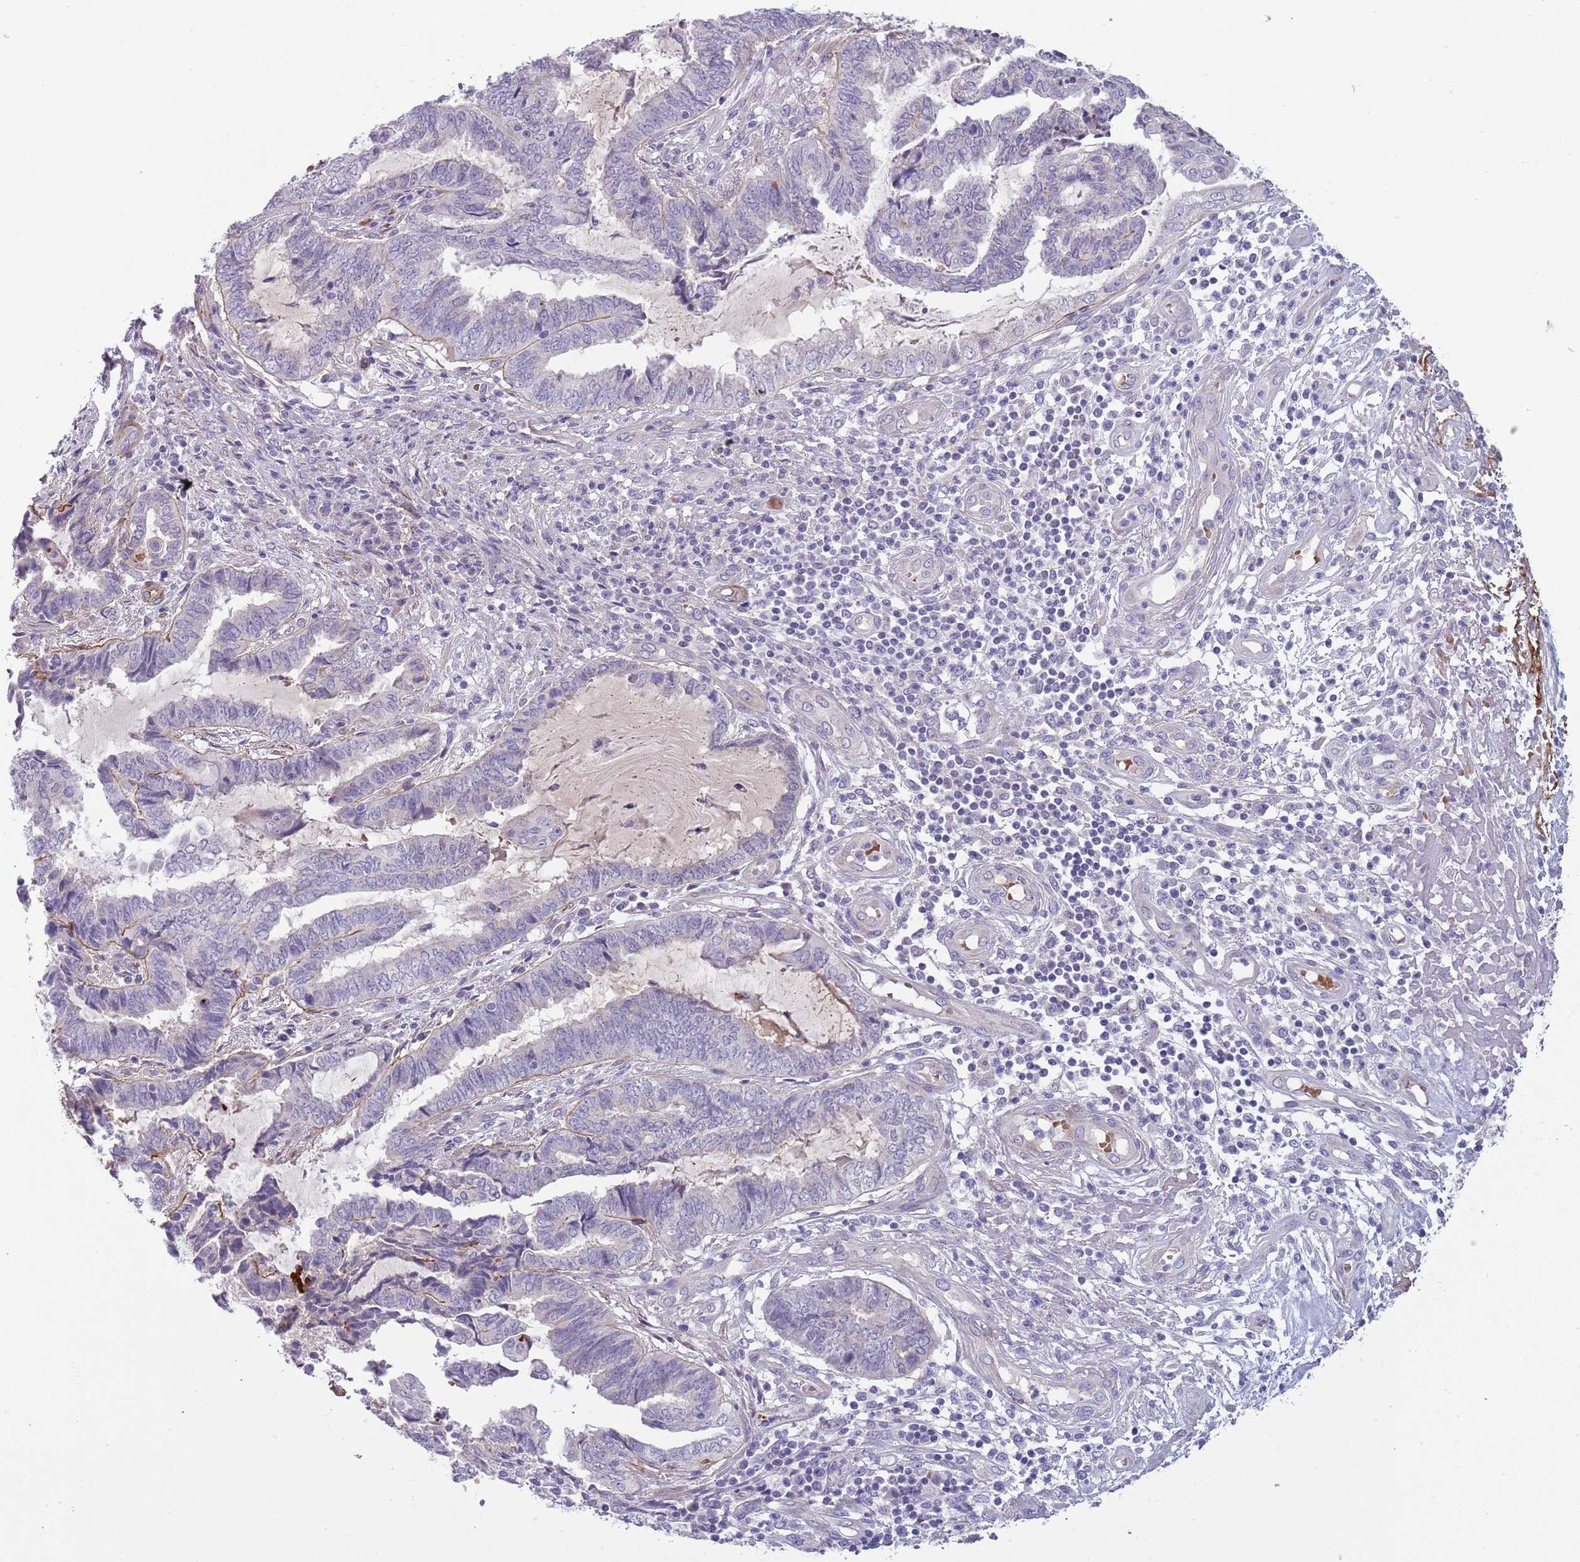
{"staining": {"intensity": "negative", "quantity": "none", "location": "none"}, "tissue": "endometrial cancer", "cell_type": "Tumor cells", "image_type": "cancer", "snomed": [{"axis": "morphology", "description": "Adenocarcinoma, NOS"}, {"axis": "topography", "description": "Uterus"}, {"axis": "topography", "description": "Endometrium"}], "caption": "The immunohistochemistry photomicrograph has no significant staining in tumor cells of endometrial cancer (adenocarcinoma) tissue.", "gene": "TINAGL1", "patient": {"sex": "female", "age": 70}}